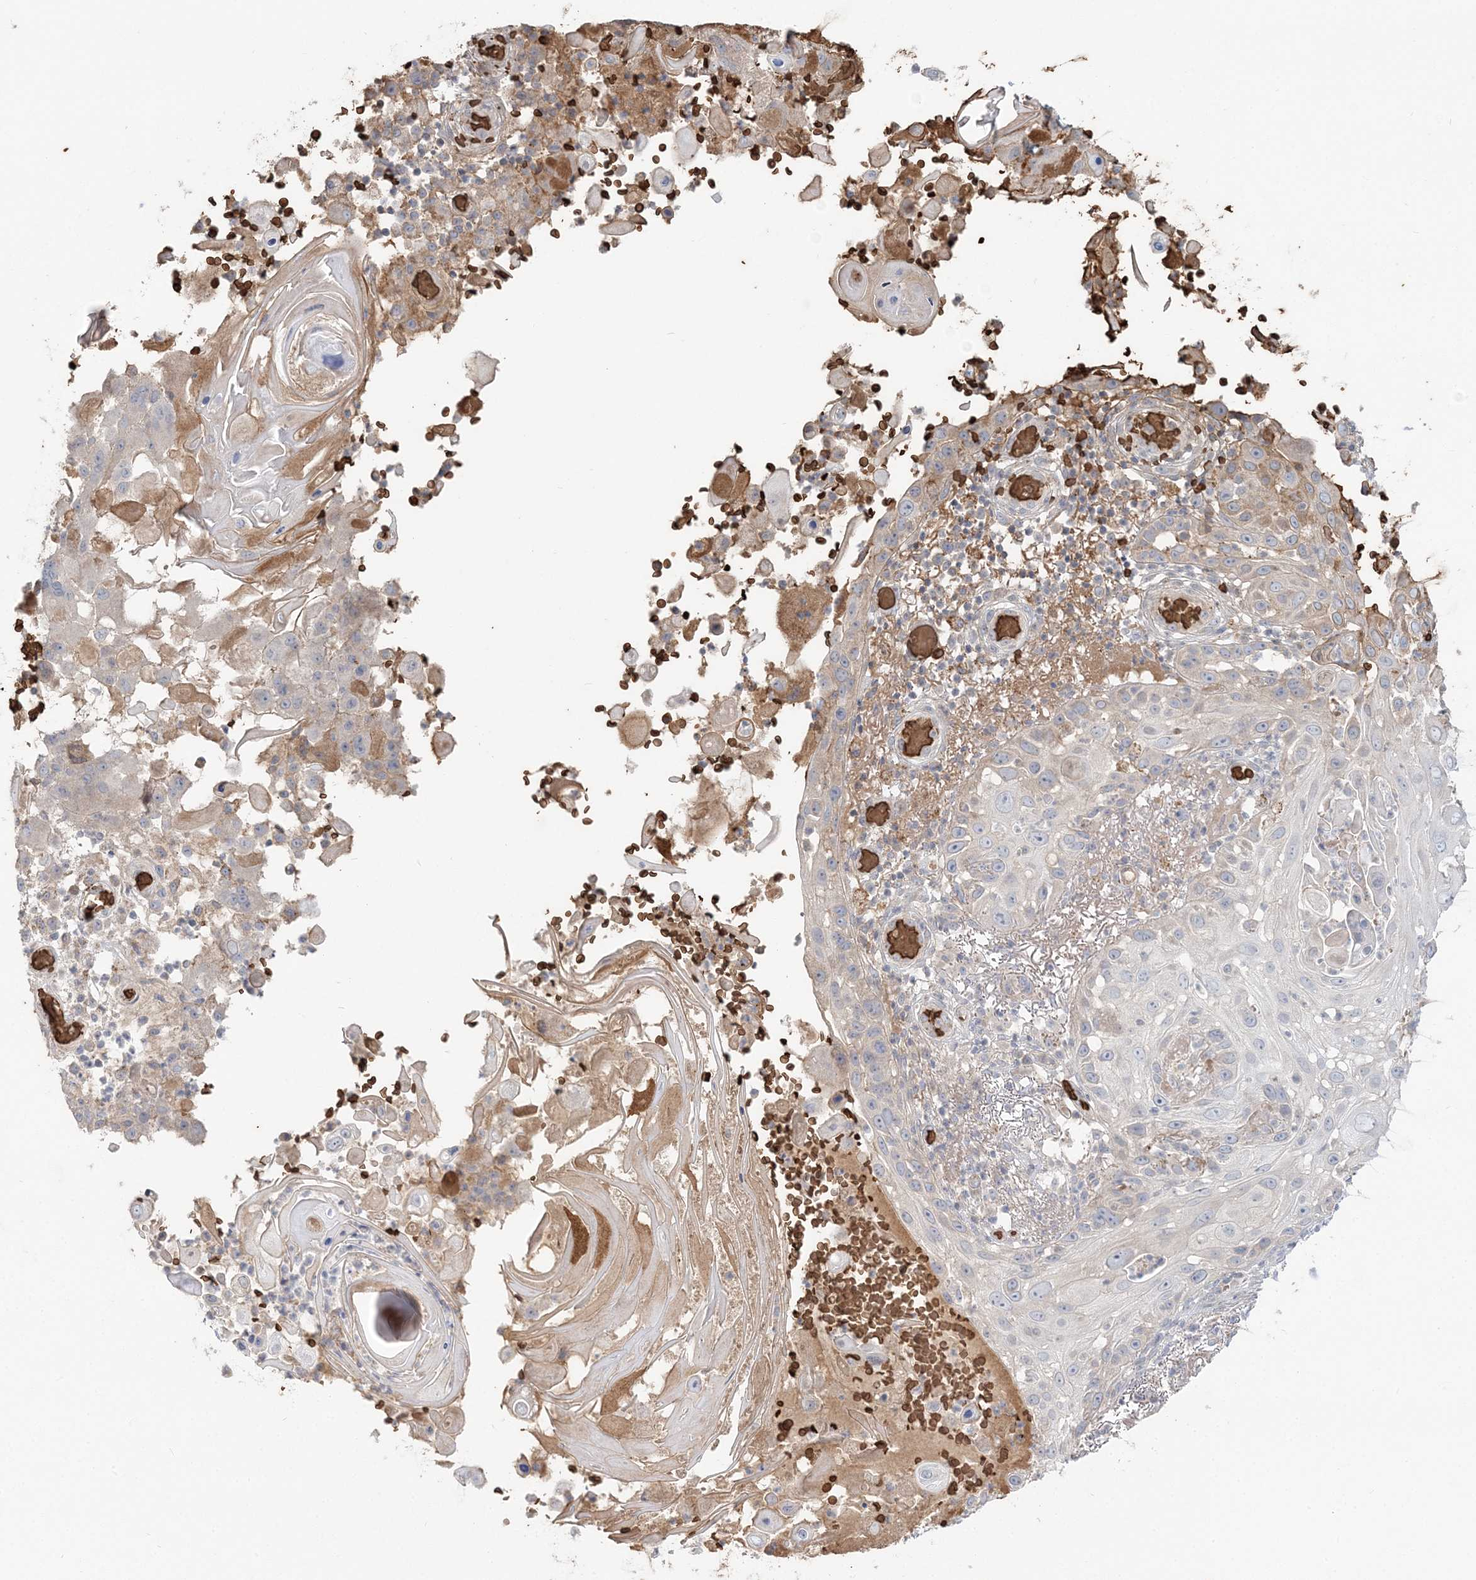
{"staining": {"intensity": "negative", "quantity": "none", "location": "none"}, "tissue": "skin cancer", "cell_type": "Tumor cells", "image_type": "cancer", "snomed": [{"axis": "morphology", "description": "Squamous cell carcinoma, NOS"}, {"axis": "topography", "description": "Skin"}], "caption": "Protein analysis of skin squamous cell carcinoma reveals no significant staining in tumor cells. (DAB (3,3'-diaminobenzidine) immunohistochemistry (IHC), high magnification).", "gene": "SERINC1", "patient": {"sex": "female", "age": 44}}